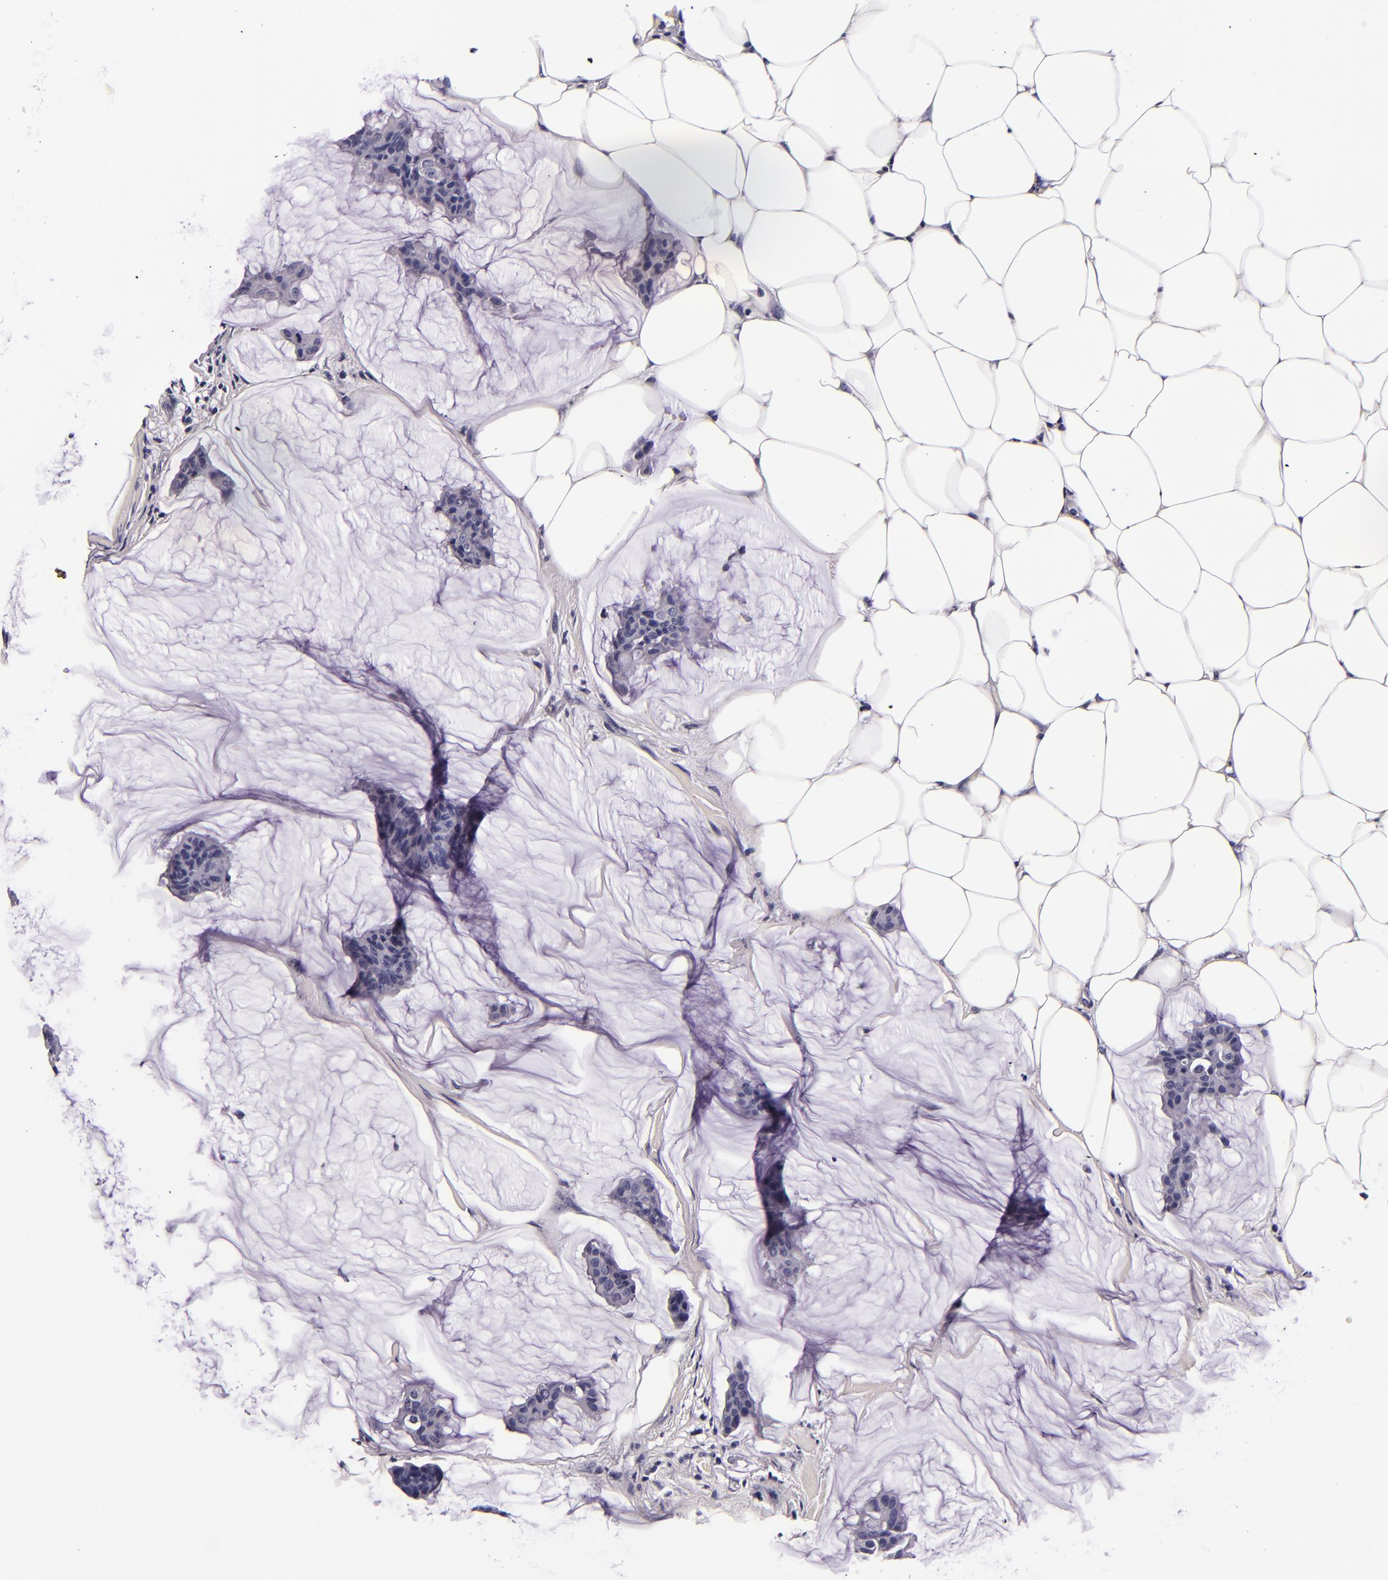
{"staining": {"intensity": "negative", "quantity": "none", "location": "none"}, "tissue": "breast cancer", "cell_type": "Tumor cells", "image_type": "cancer", "snomed": [{"axis": "morphology", "description": "Duct carcinoma"}, {"axis": "topography", "description": "Breast"}], "caption": "Immunohistochemistry of invasive ductal carcinoma (breast) displays no staining in tumor cells.", "gene": "FBN1", "patient": {"sex": "female", "age": 93}}